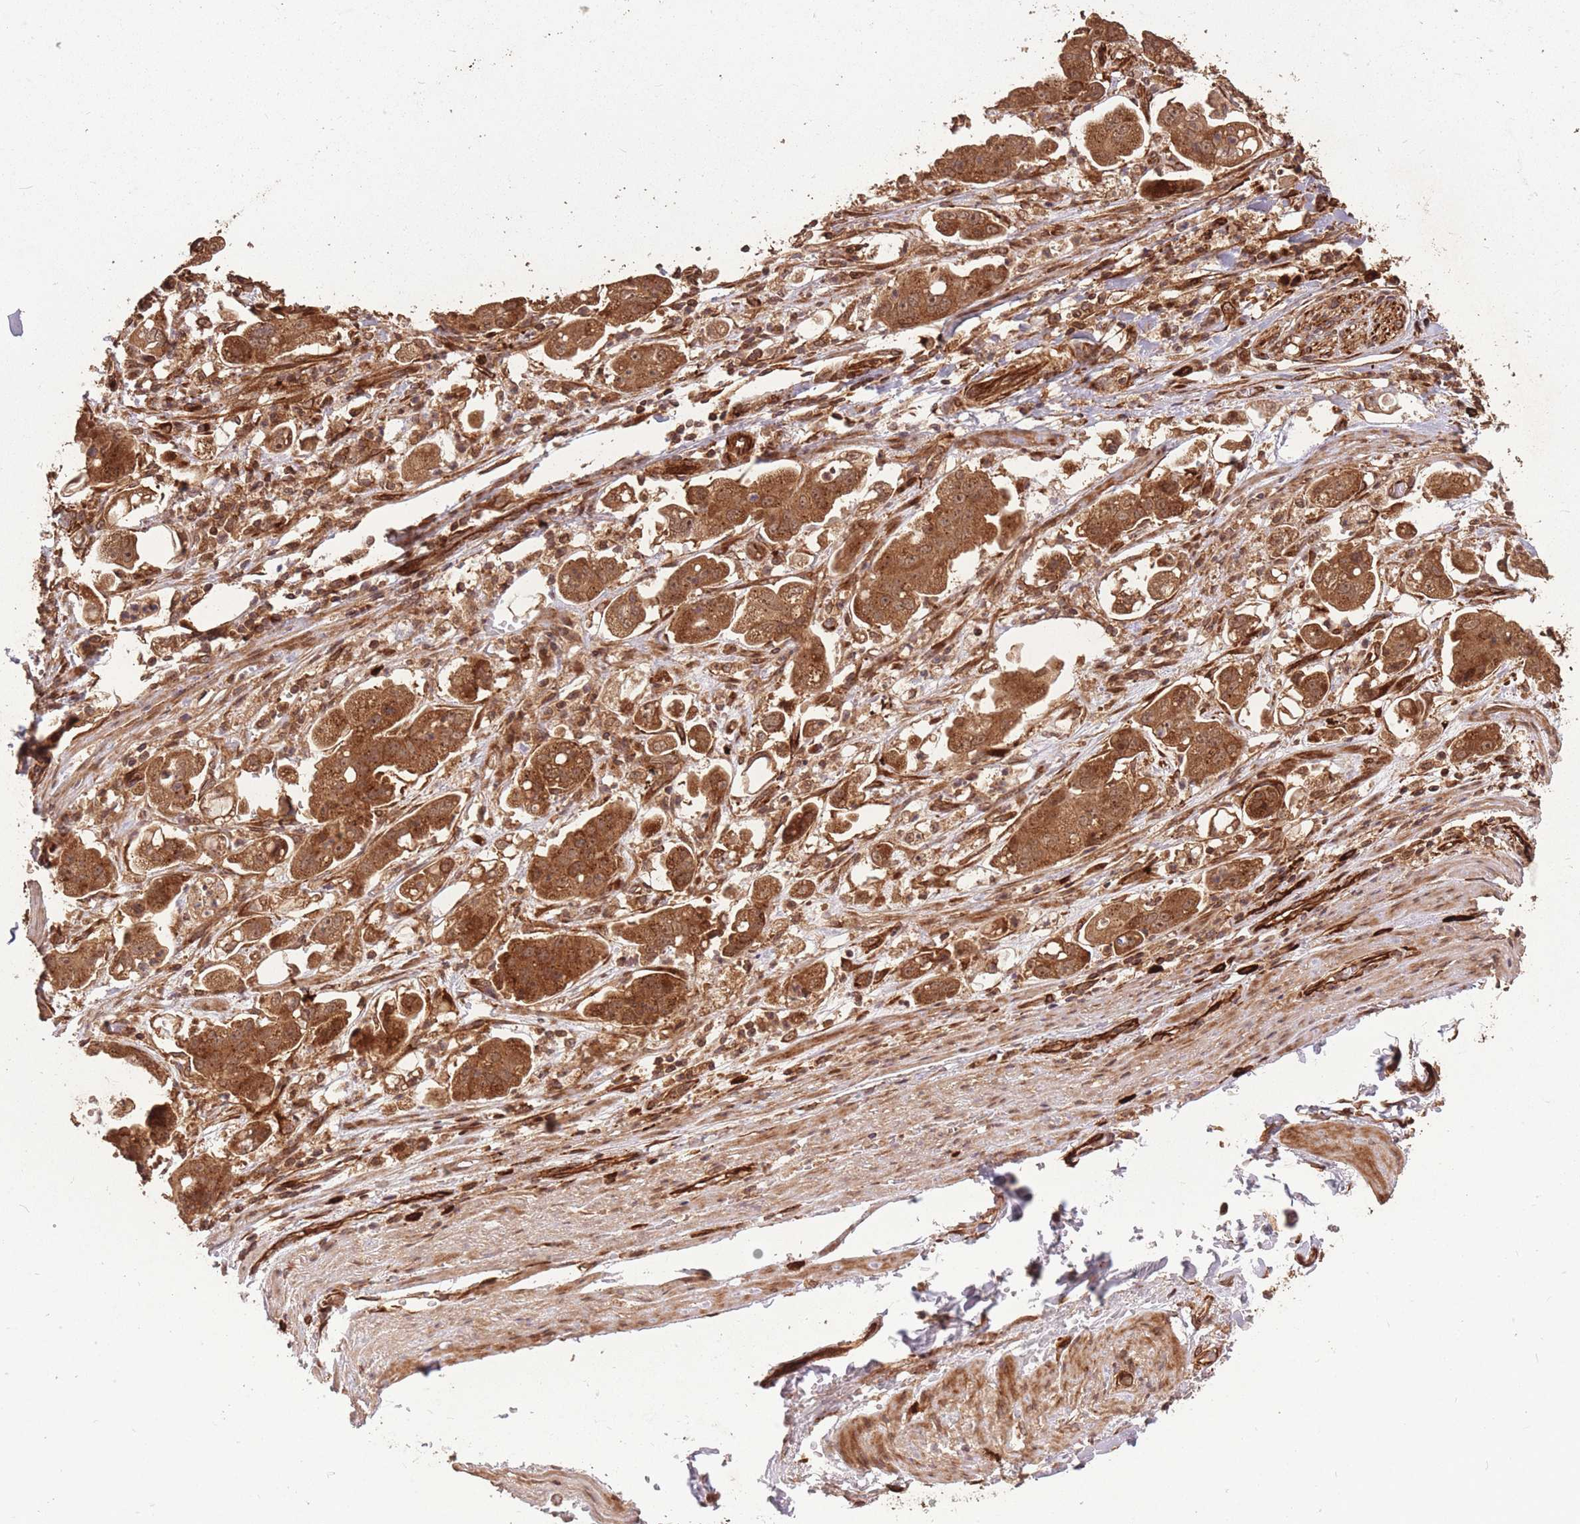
{"staining": {"intensity": "strong", "quantity": ">75%", "location": "cytoplasmic/membranous,nuclear"}, "tissue": "stomach cancer", "cell_type": "Tumor cells", "image_type": "cancer", "snomed": [{"axis": "morphology", "description": "Adenocarcinoma, NOS"}, {"axis": "topography", "description": "Stomach"}], "caption": "Stomach adenocarcinoma stained for a protein (brown) displays strong cytoplasmic/membranous and nuclear positive positivity in approximately >75% of tumor cells.", "gene": "ERBB3", "patient": {"sex": "male", "age": 62}}